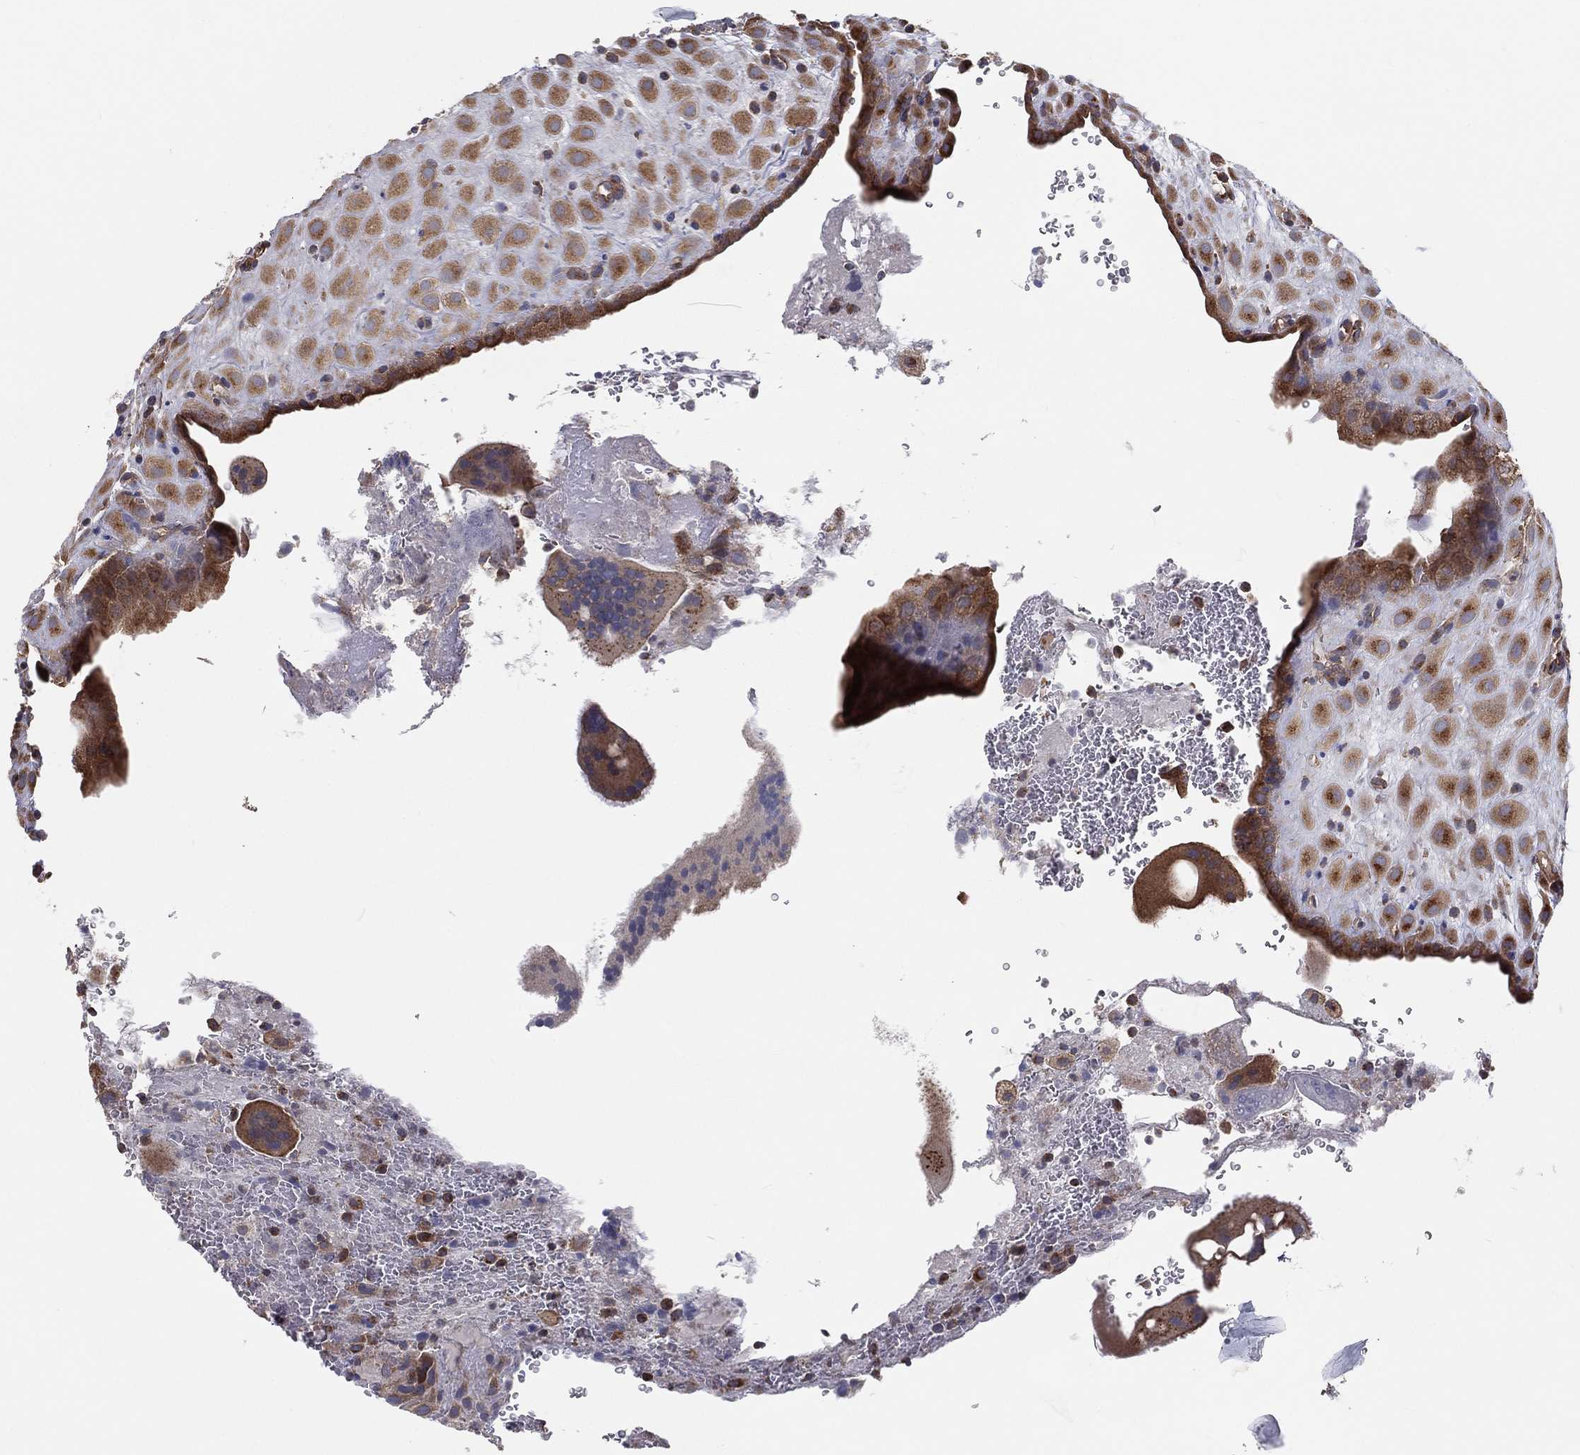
{"staining": {"intensity": "moderate", "quantity": ">75%", "location": "cytoplasmic/membranous"}, "tissue": "placenta", "cell_type": "Decidual cells", "image_type": "normal", "snomed": [{"axis": "morphology", "description": "Normal tissue, NOS"}, {"axis": "topography", "description": "Placenta"}], "caption": "This is an image of IHC staining of unremarkable placenta, which shows moderate staining in the cytoplasmic/membranous of decidual cells.", "gene": "EIF2B5", "patient": {"sex": "female", "age": 19}}